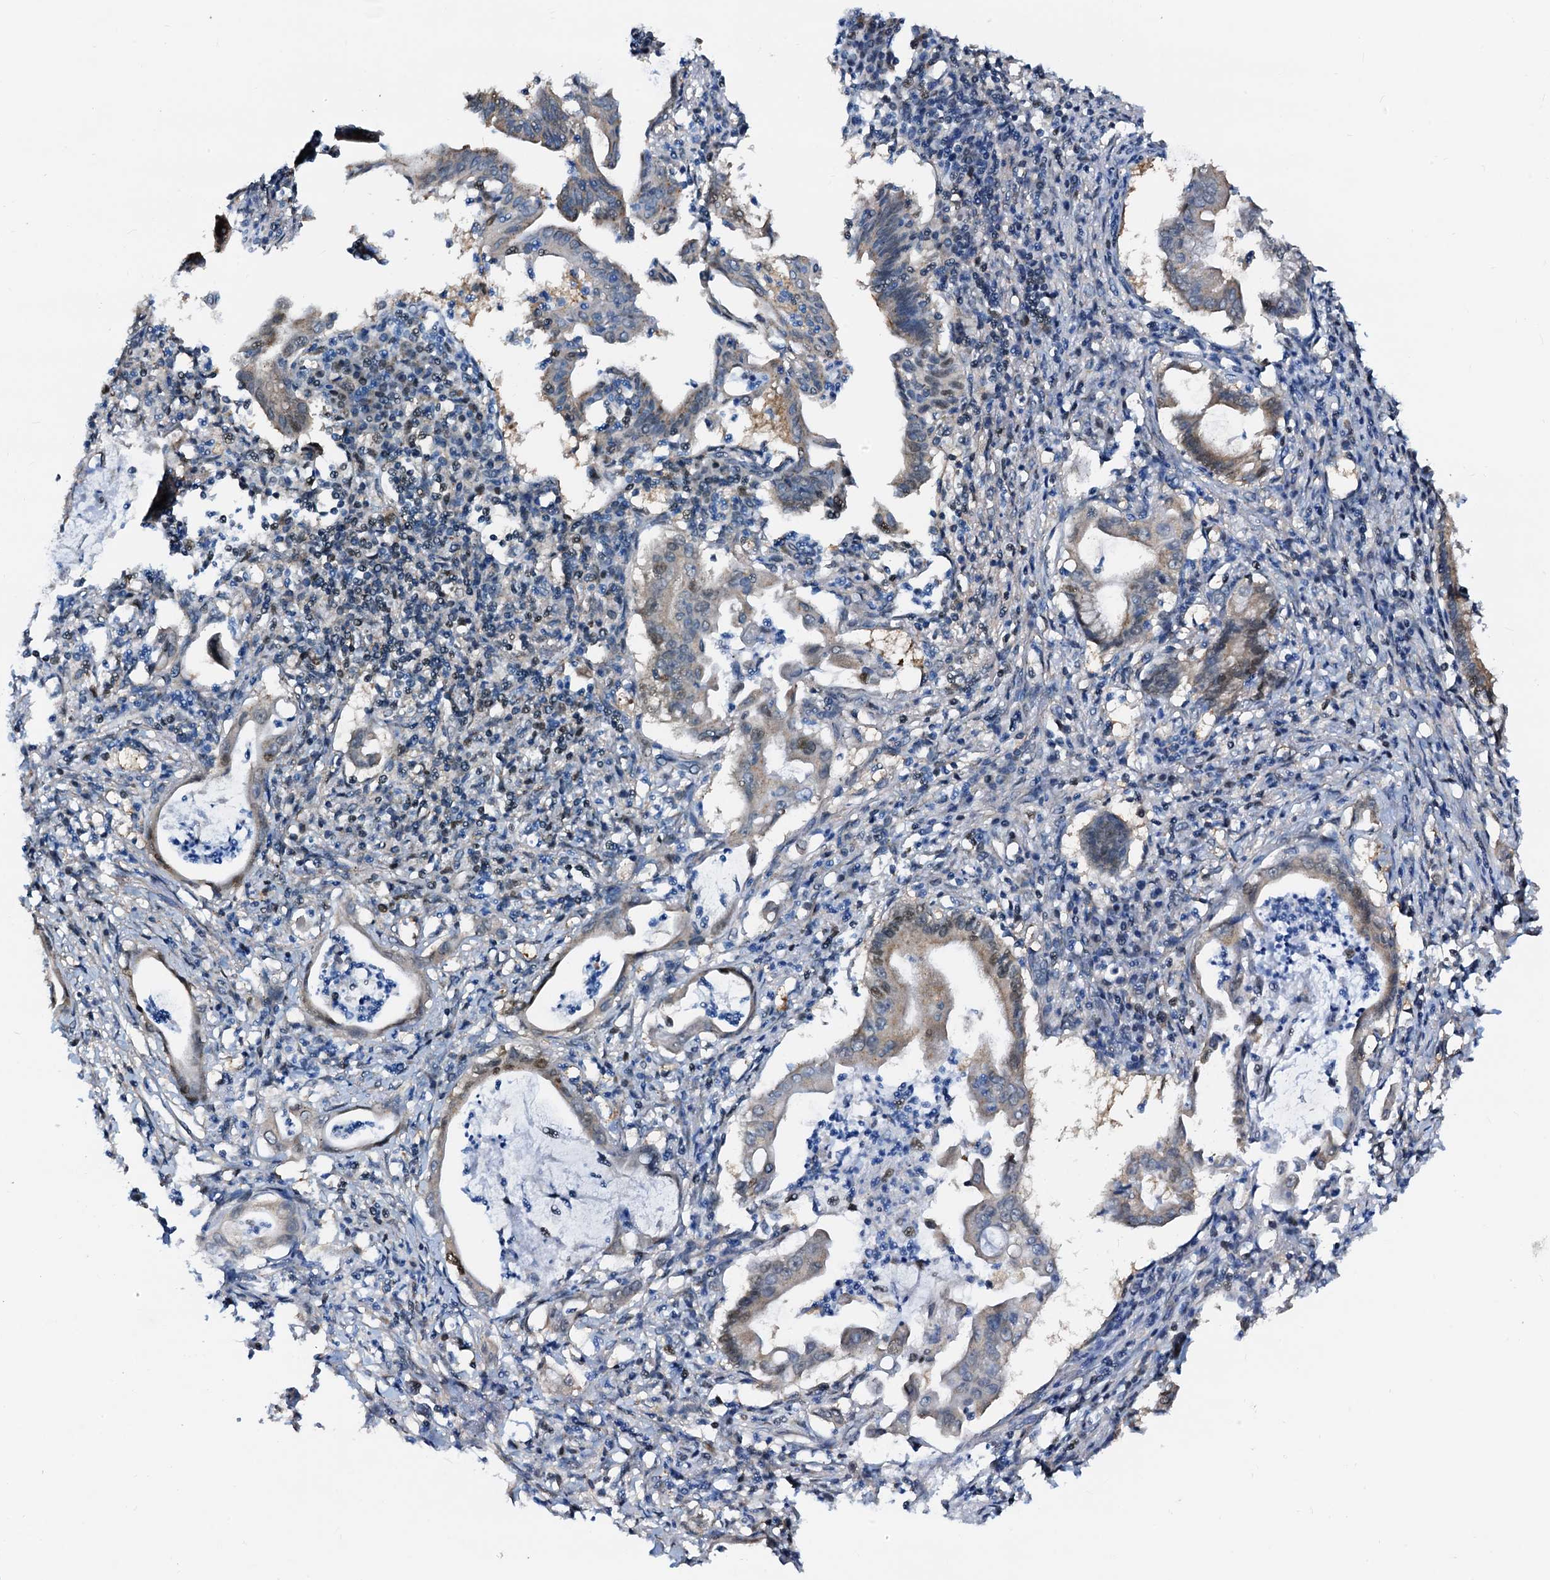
{"staining": {"intensity": "weak", "quantity": "<25%", "location": "cytoplasmic/membranous,nuclear"}, "tissue": "pancreatic cancer", "cell_type": "Tumor cells", "image_type": "cancer", "snomed": [{"axis": "morphology", "description": "Adenocarcinoma, NOS"}, {"axis": "topography", "description": "Pancreas"}], "caption": "This is a image of IHC staining of pancreatic adenocarcinoma, which shows no positivity in tumor cells.", "gene": "PTGES3", "patient": {"sex": "female", "age": 55}}